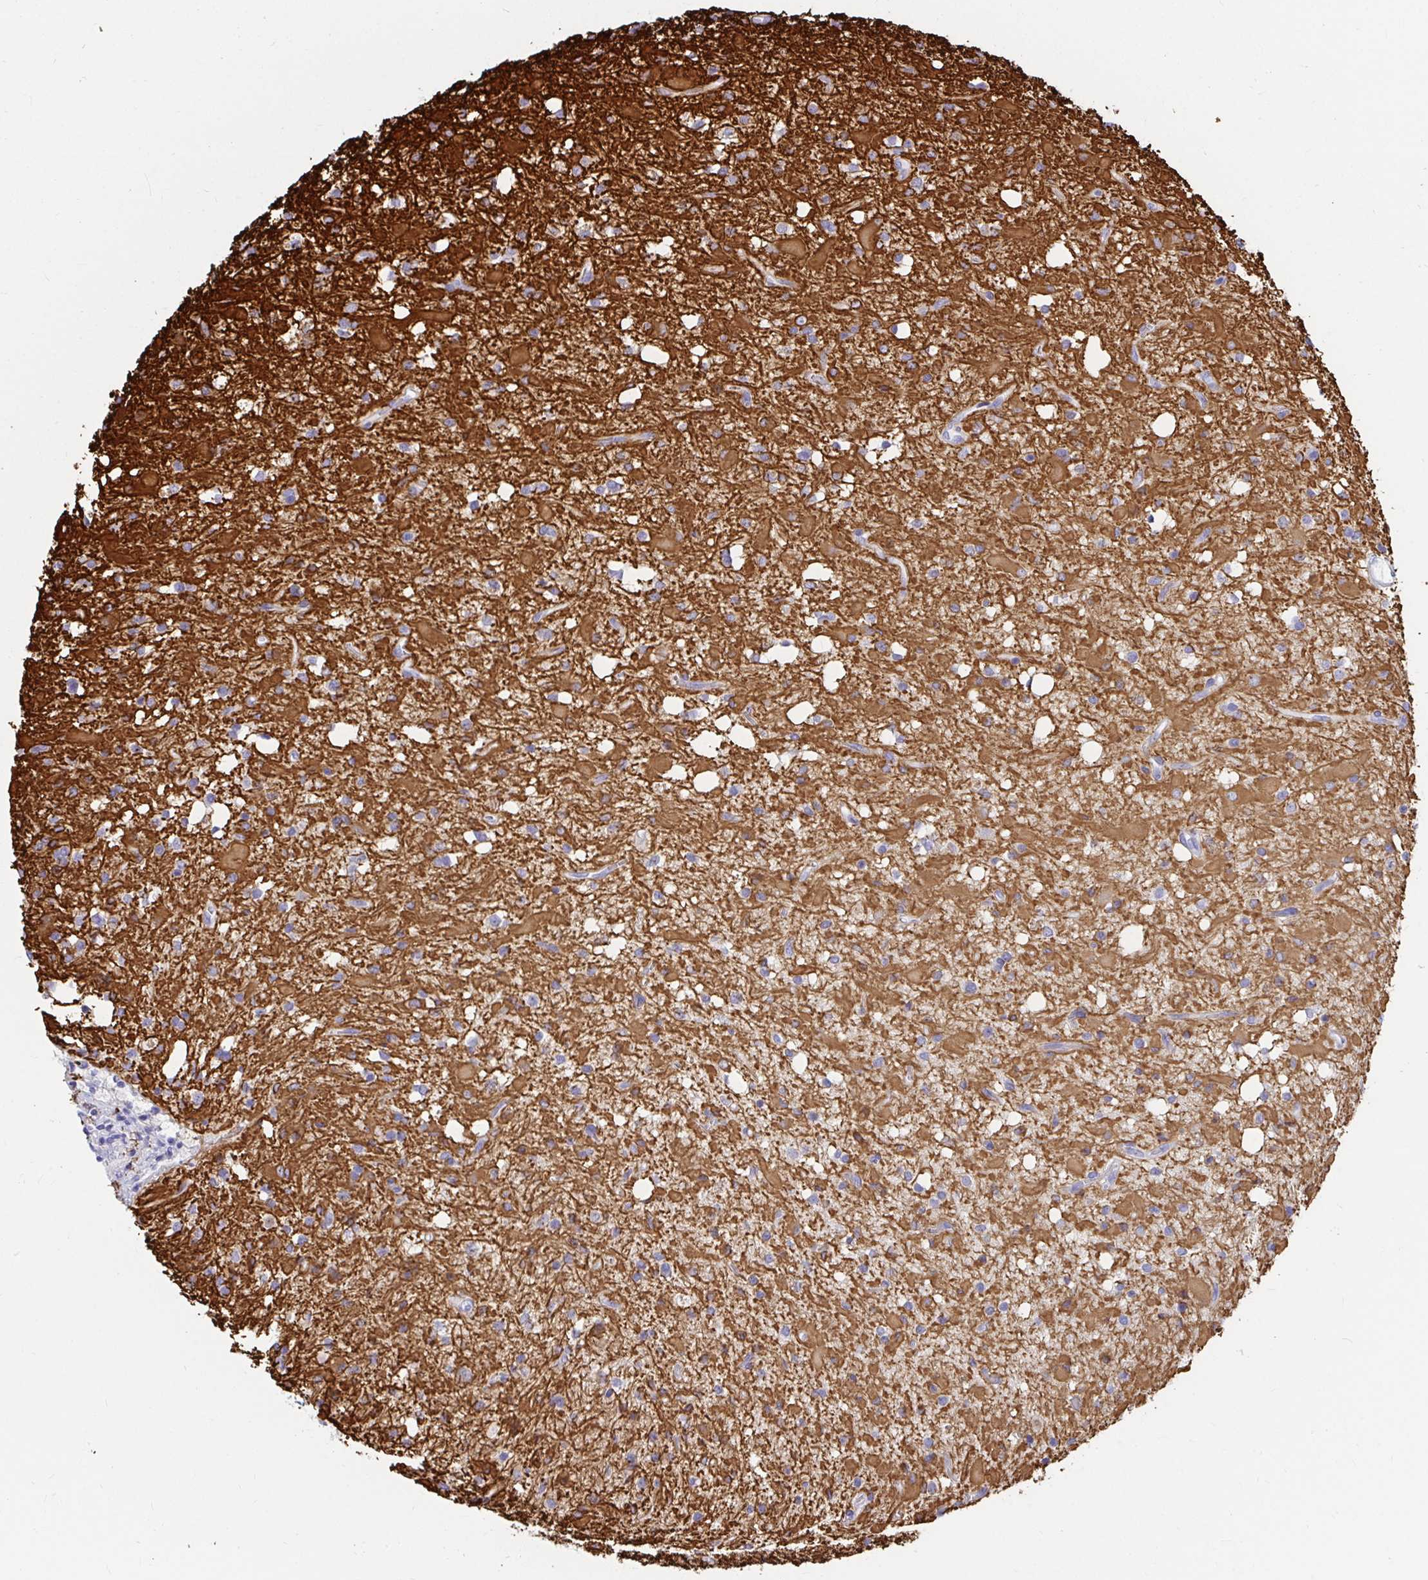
{"staining": {"intensity": "negative", "quantity": "none", "location": "none"}, "tissue": "glioma", "cell_type": "Tumor cells", "image_type": "cancer", "snomed": [{"axis": "morphology", "description": "Glioma, malignant, Low grade"}, {"axis": "topography", "description": "Brain"}], "caption": "Human malignant glioma (low-grade) stained for a protein using immunohistochemistry (IHC) shows no positivity in tumor cells.", "gene": "C19orf81", "patient": {"sex": "female", "age": 33}}